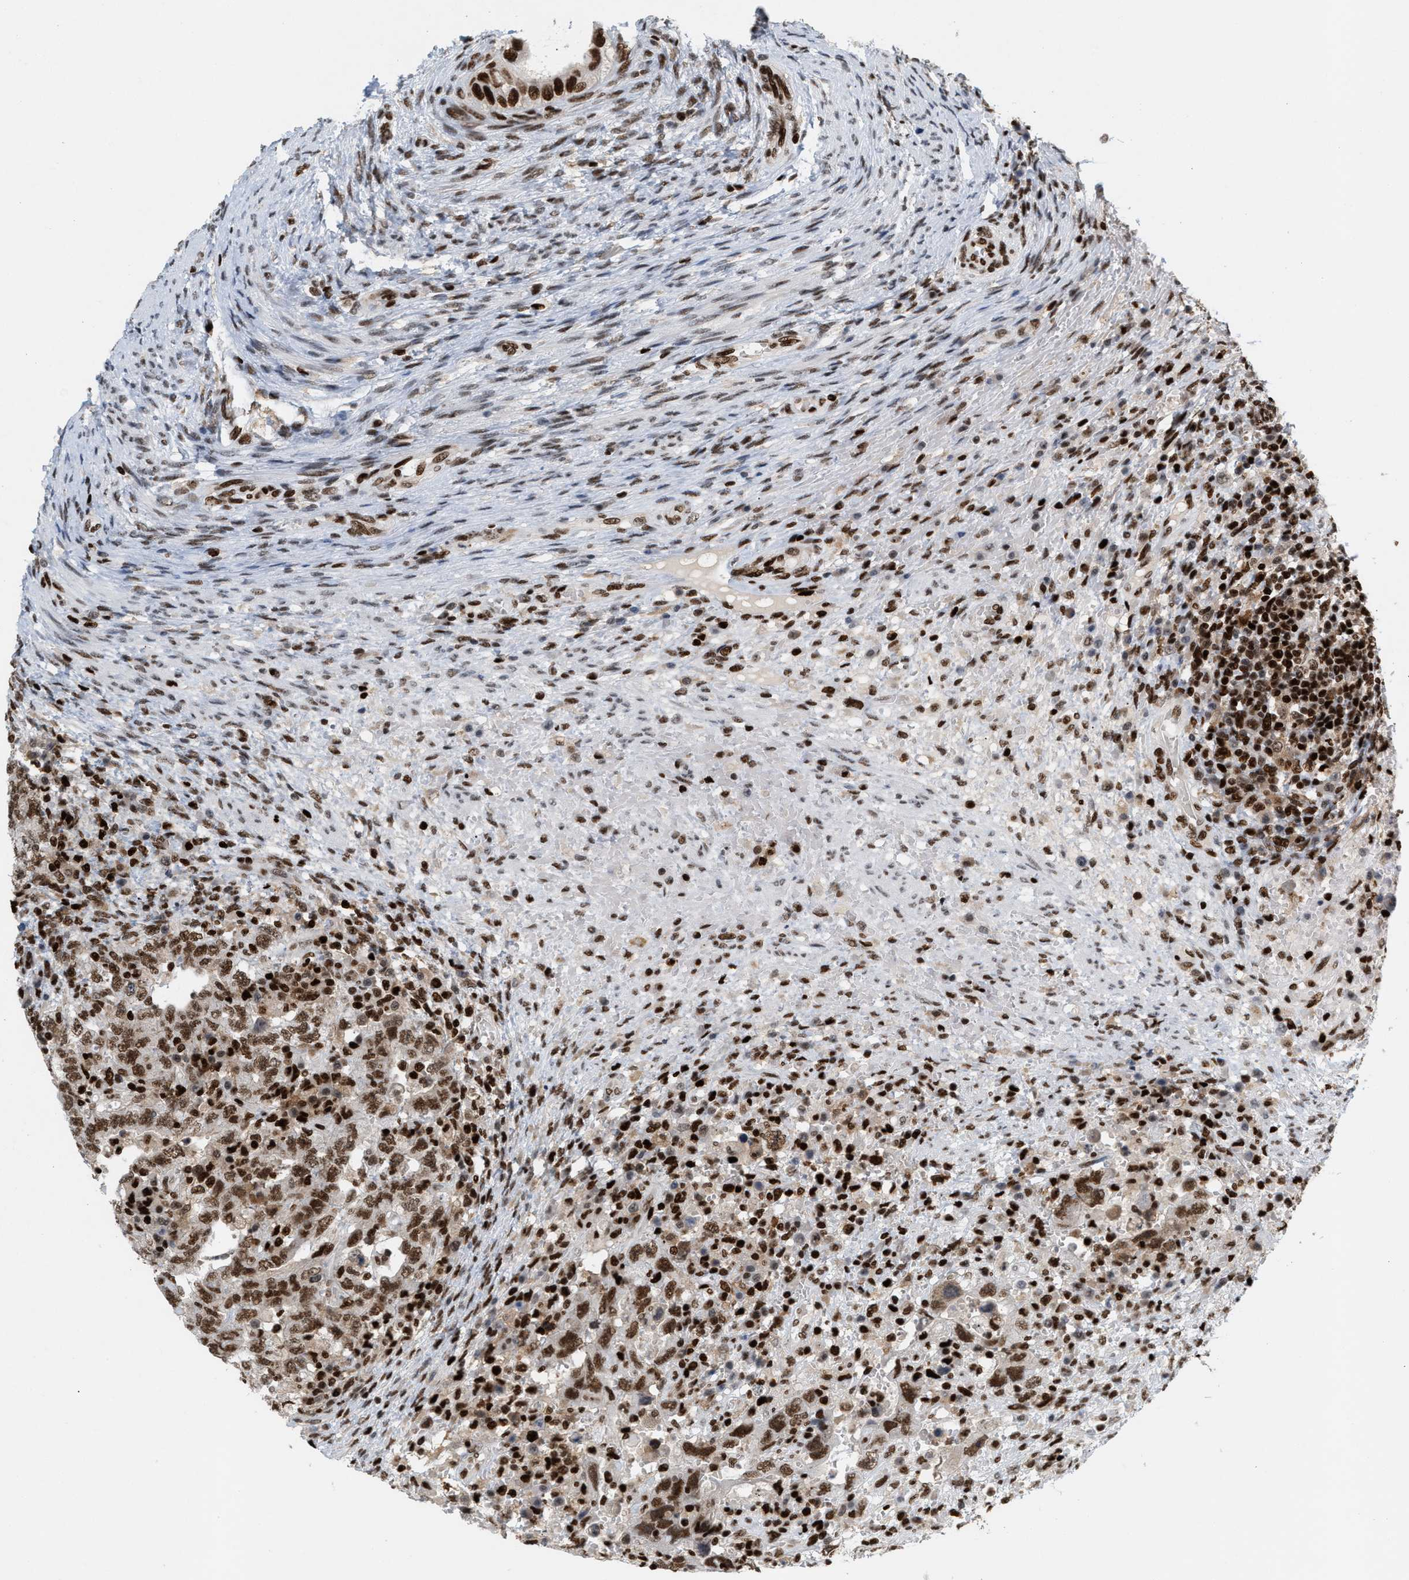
{"staining": {"intensity": "moderate", "quantity": ">75%", "location": "nuclear"}, "tissue": "testis cancer", "cell_type": "Tumor cells", "image_type": "cancer", "snomed": [{"axis": "morphology", "description": "Carcinoma, Embryonal, NOS"}, {"axis": "topography", "description": "Testis"}], "caption": "IHC micrograph of embryonal carcinoma (testis) stained for a protein (brown), which demonstrates medium levels of moderate nuclear positivity in about >75% of tumor cells.", "gene": "RNASEK-C17orf49", "patient": {"sex": "male", "age": 26}}